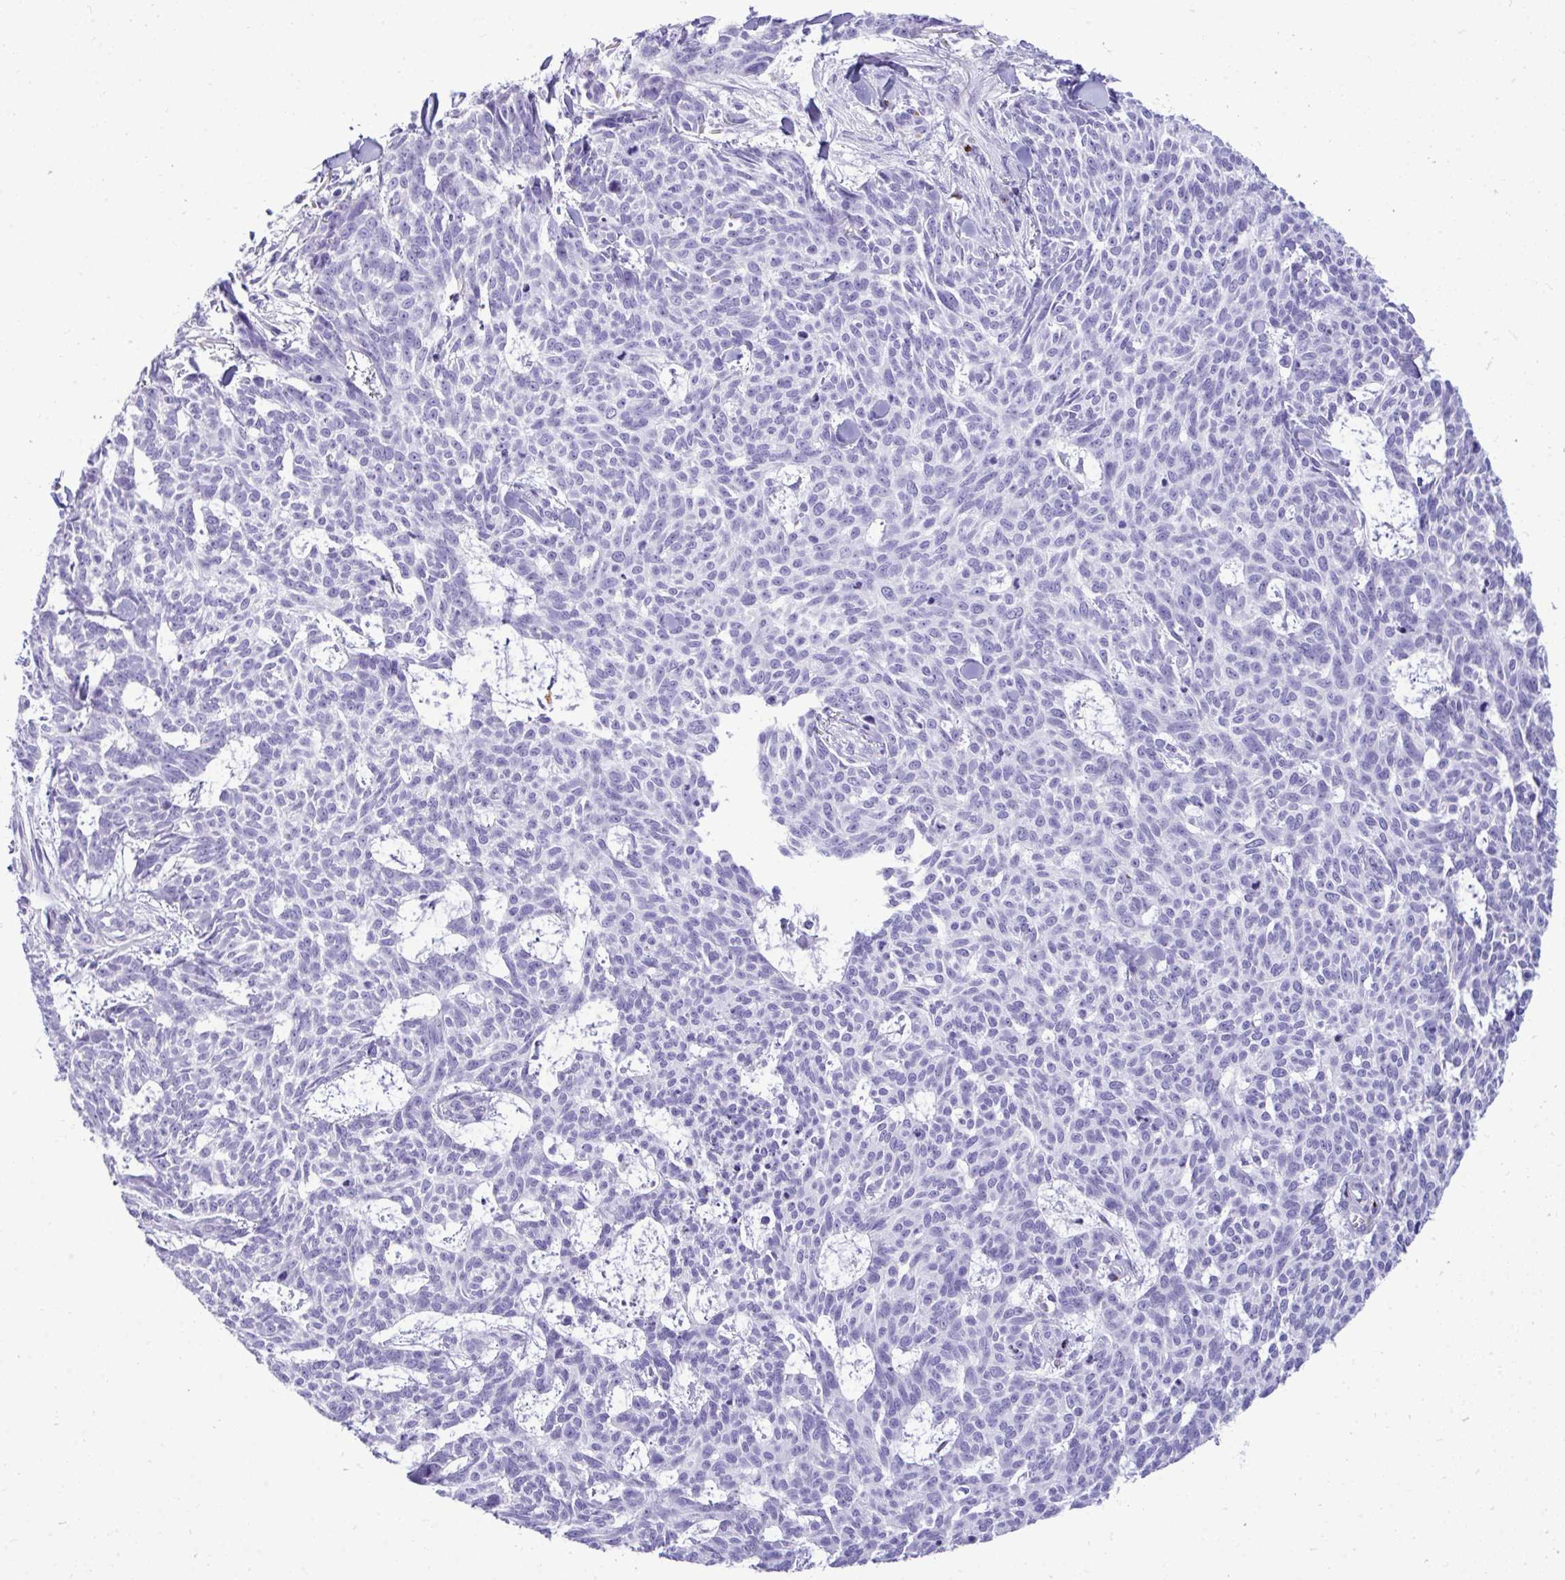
{"staining": {"intensity": "negative", "quantity": "none", "location": "none"}, "tissue": "skin cancer", "cell_type": "Tumor cells", "image_type": "cancer", "snomed": [{"axis": "morphology", "description": "Basal cell carcinoma"}, {"axis": "topography", "description": "Skin"}], "caption": "DAB immunohistochemical staining of human skin basal cell carcinoma exhibits no significant expression in tumor cells.", "gene": "ANKDD1B", "patient": {"sex": "female", "age": 93}}